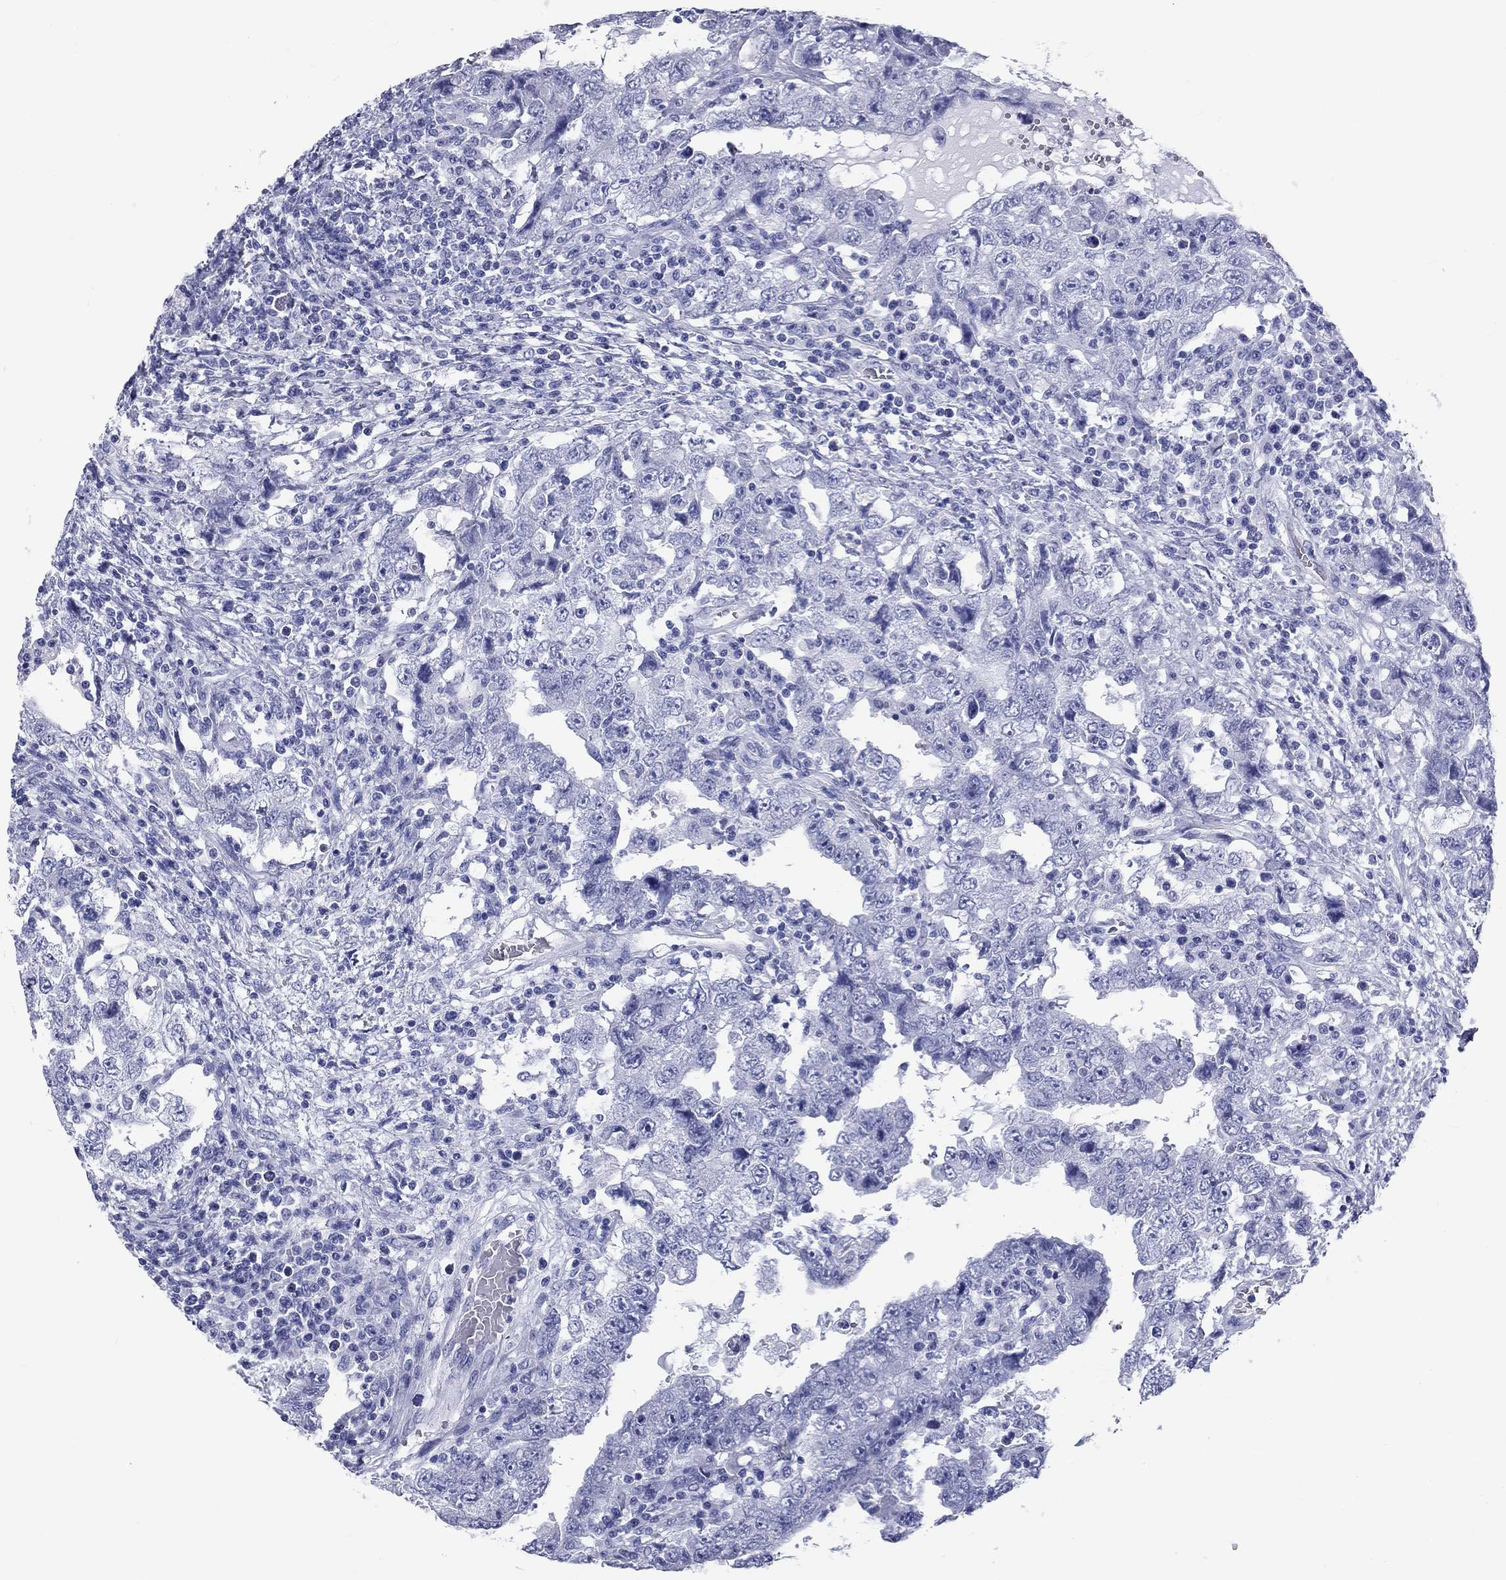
{"staining": {"intensity": "negative", "quantity": "none", "location": "none"}, "tissue": "testis cancer", "cell_type": "Tumor cells", "image_type": "cancer", "snomed": [{"axis": "morphology", "description": "Carcinoma, Embryonal, NOS"}, {"axis": "topography", "description": "Testis"}], "caption": "Embryonal carcinoma (testis) stained for a protein using immunohistochemistry exhibits no staining tumor cells.", "gene": "DNALI1", "patient": {"sex": "male", "age": 26}}